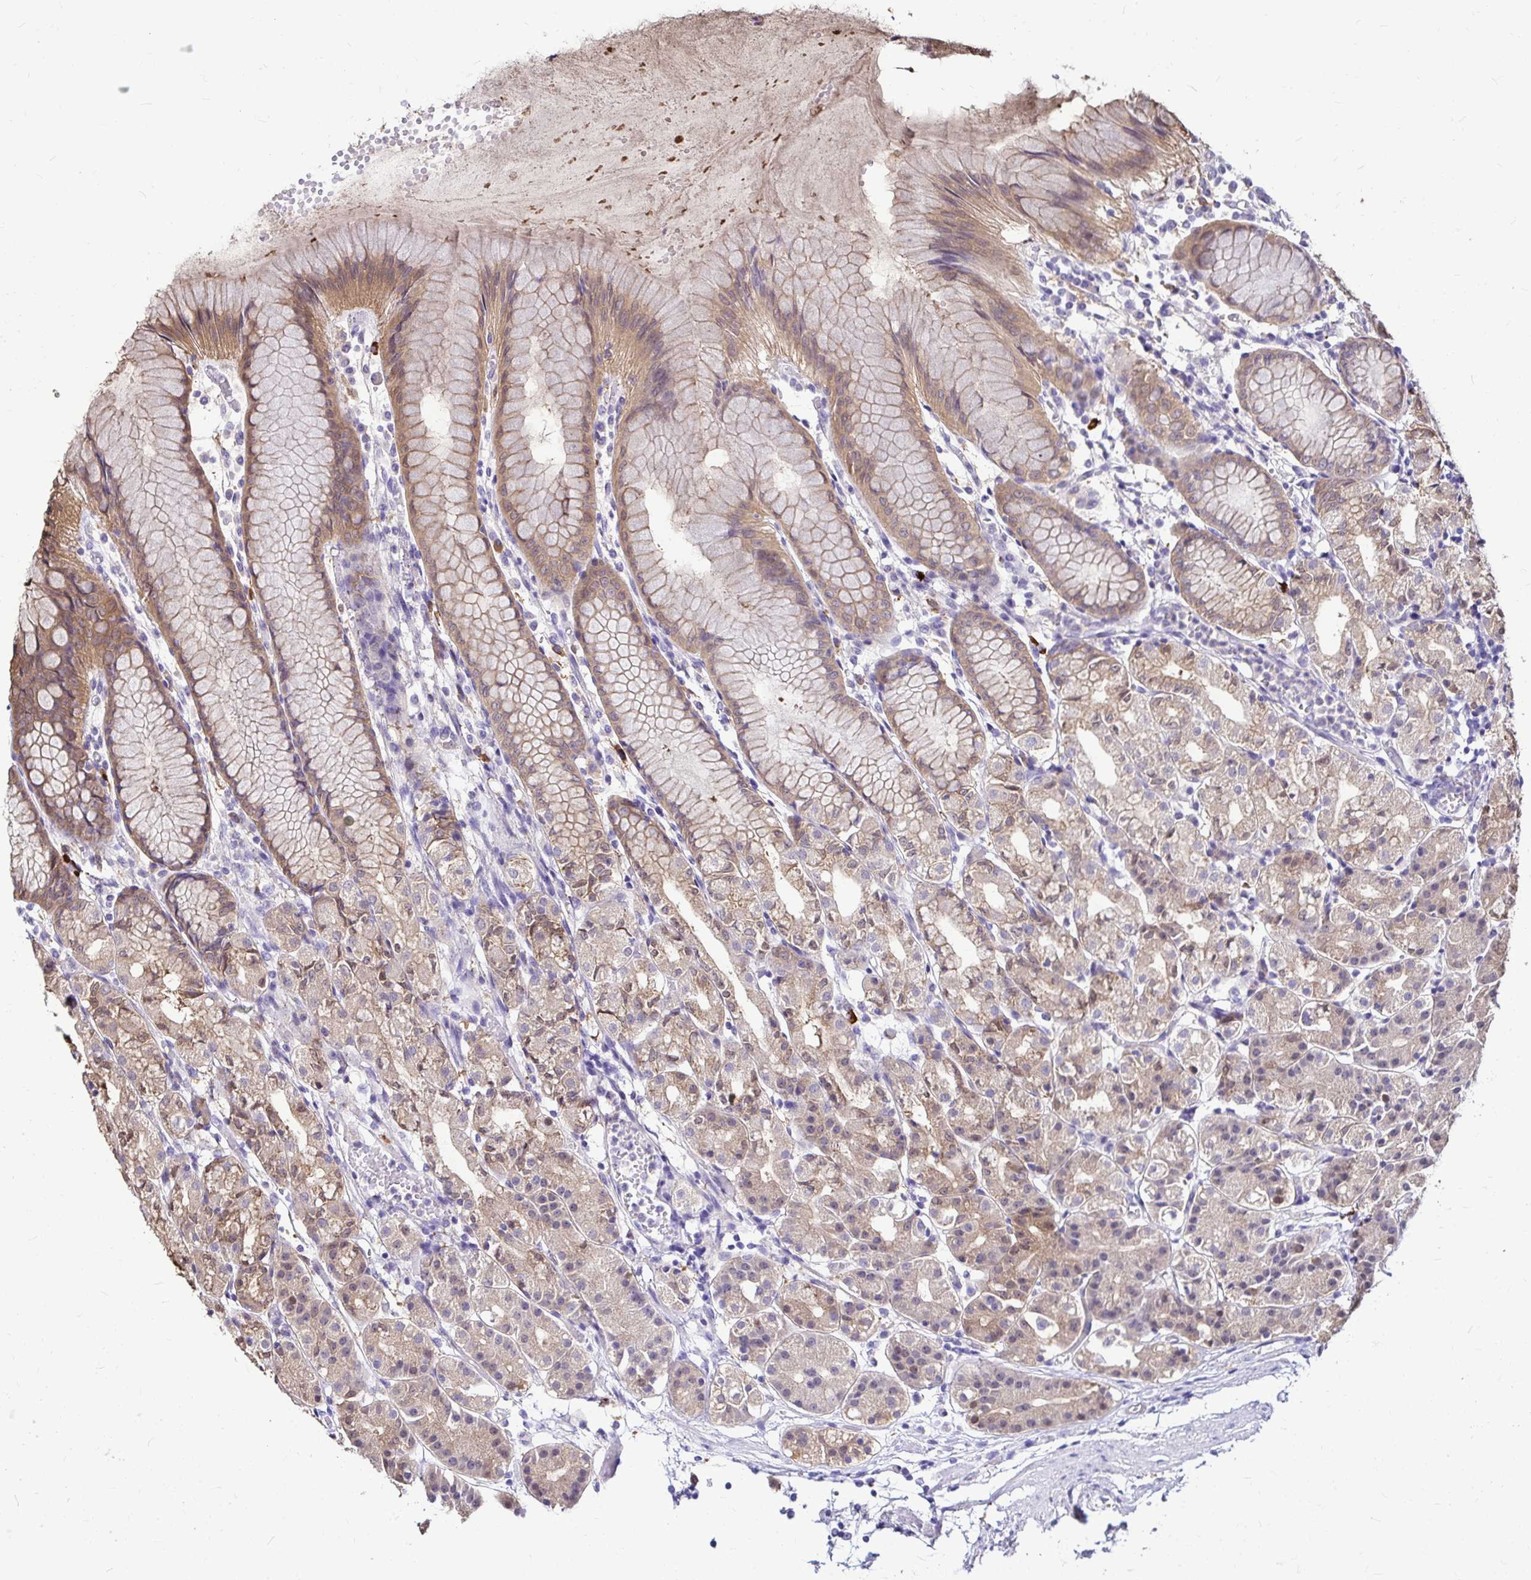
{"staining": {"intensity": "moderate", "quantity": "25%-75%", "location": "cytoplasmic/membranous,nuclear"}, "tissue": "stomach", "cell_type": "Glandular cells", "image_type": "normal", "snomed": [{"axis": "morphology", "description": "Normal tissue, NOS"}, {"axis": "topography", "description": "Stomach"}], "caption": "The immunohistochemical stain labels moderate cytoplasmic/membranous,nuclear staining in glandular cells of unremarkable stomach. (DAB (3,3'-diaminobenzidine) = brown stain, brightfield microscopy at high magnification).", "gene": "IDH1", "patient": {"sex": "female", "age": 57}}